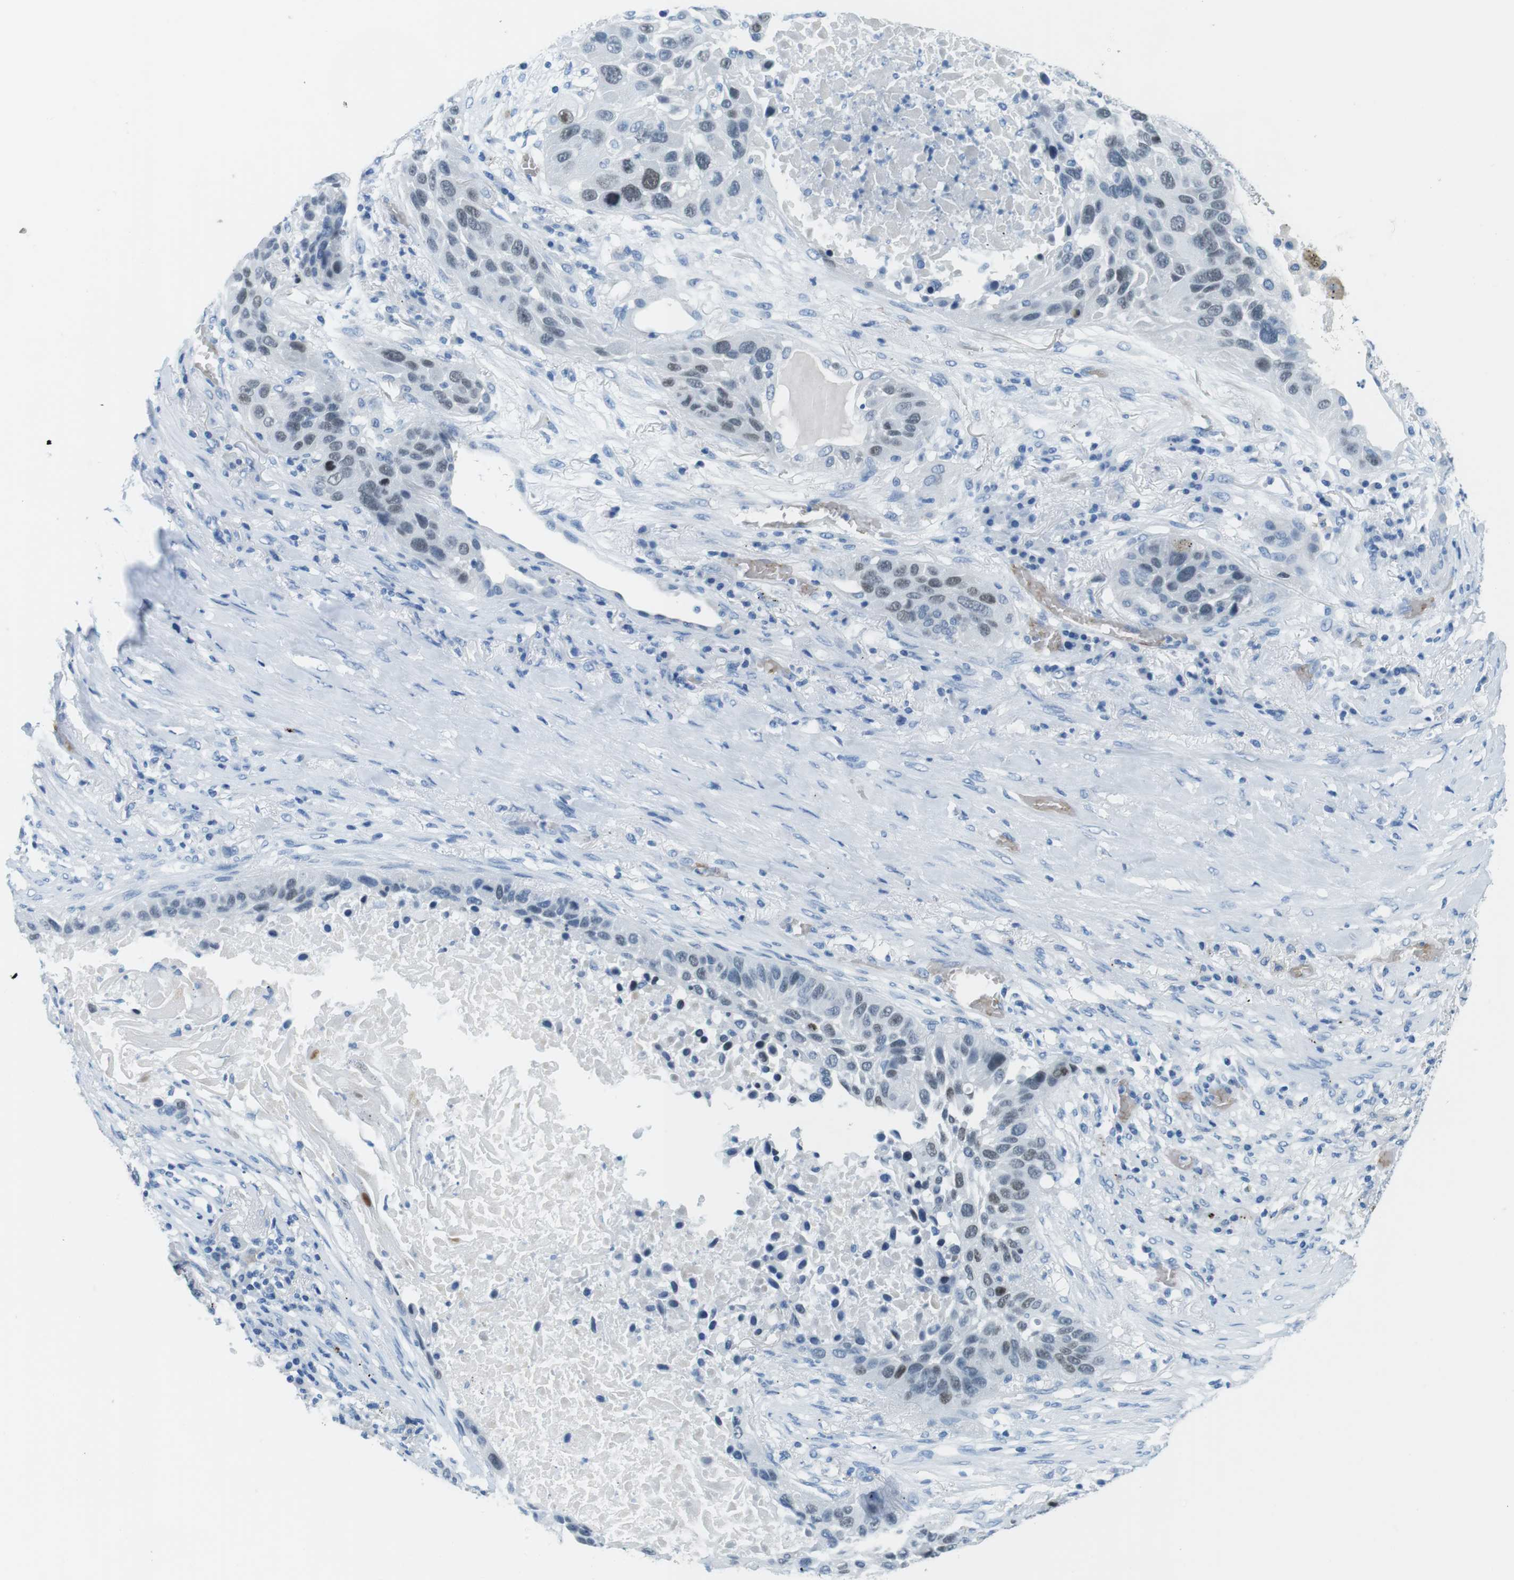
{"staining": {"intensity": "moderate", "quantity": "25%-75%", "location": "nuclear"}, "tissue": "lung cancer", "cell_type": "Tumor cells", "image_type": "cancer", "snomed": [{"axis": "morphology", "description": "Squamous cell carcinoma, NOS"}, {"axis": "topography", "description": "Lung"}], "caption": "A high-resolution photomicrograph shows IHC staining of squamous cell carcinoma (lung), which shows moderate nuclear expression in about 25%-75% of tumor cells. (DAB IHC with brightfield microscopy, high magnification).", "gene": "TFAP2C", "patient": {"sex": "male", "age": 57}}